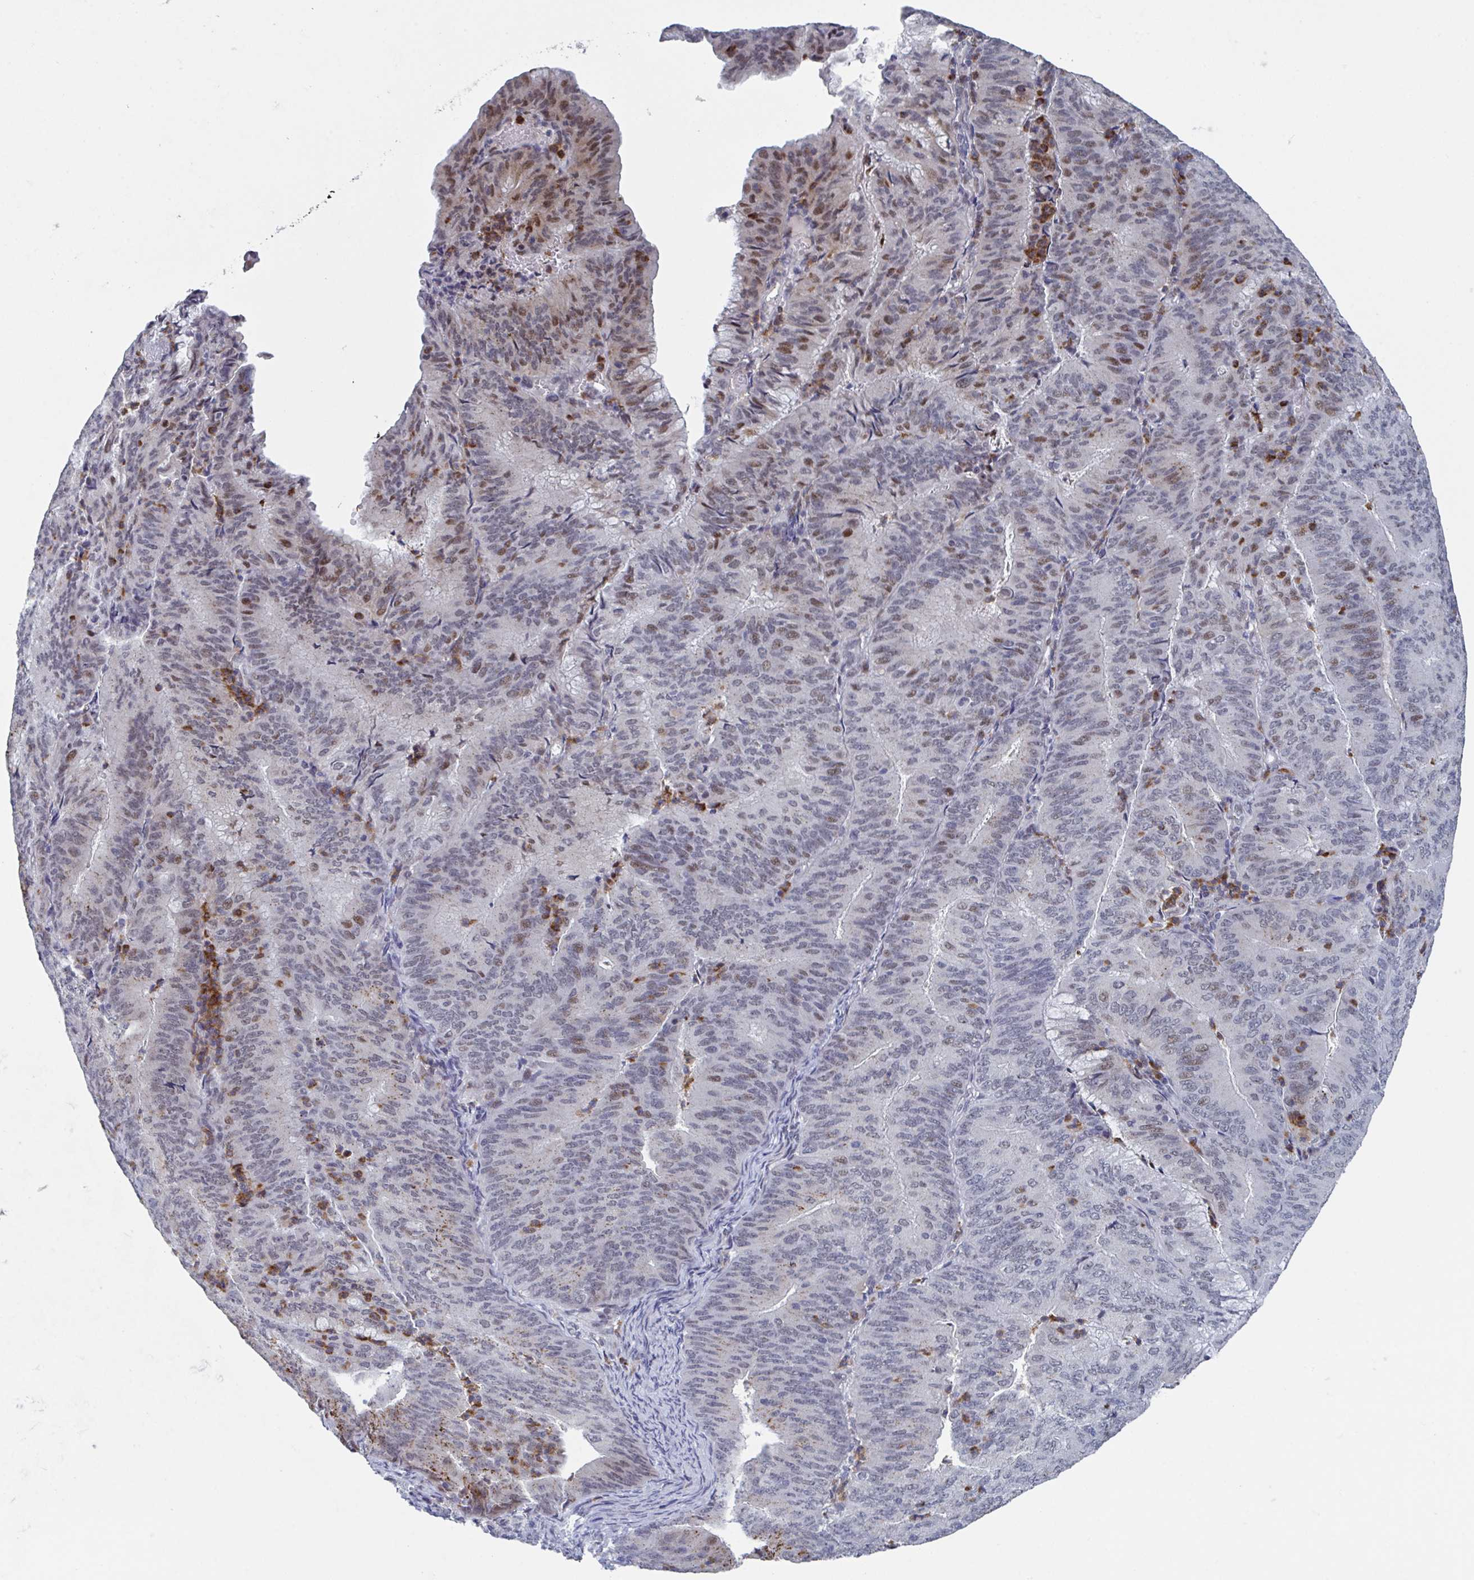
{"staining": {"intensity": "moderate", "quantity": "<25%", "location": "cytoplasmic/membranous,nuclear"}, "tissue": "endometrial cancer", "cell_type": "Tumor cells", "image_type": "cancer", "snomed": [{"axis": "morphology", "description": "Adenocarcinoma, NOS"}, {"axis": "topography", "description": "Endometrium"}], "caption": "Moderate cytoplasmic/membranous and nuclear expression for a protein is present in approximately <25% of tumor cells of adenocarcinoma (endometrial) using IHC.", "gene": "RNF212", "patient": {"sex": "female", "age": 57}}